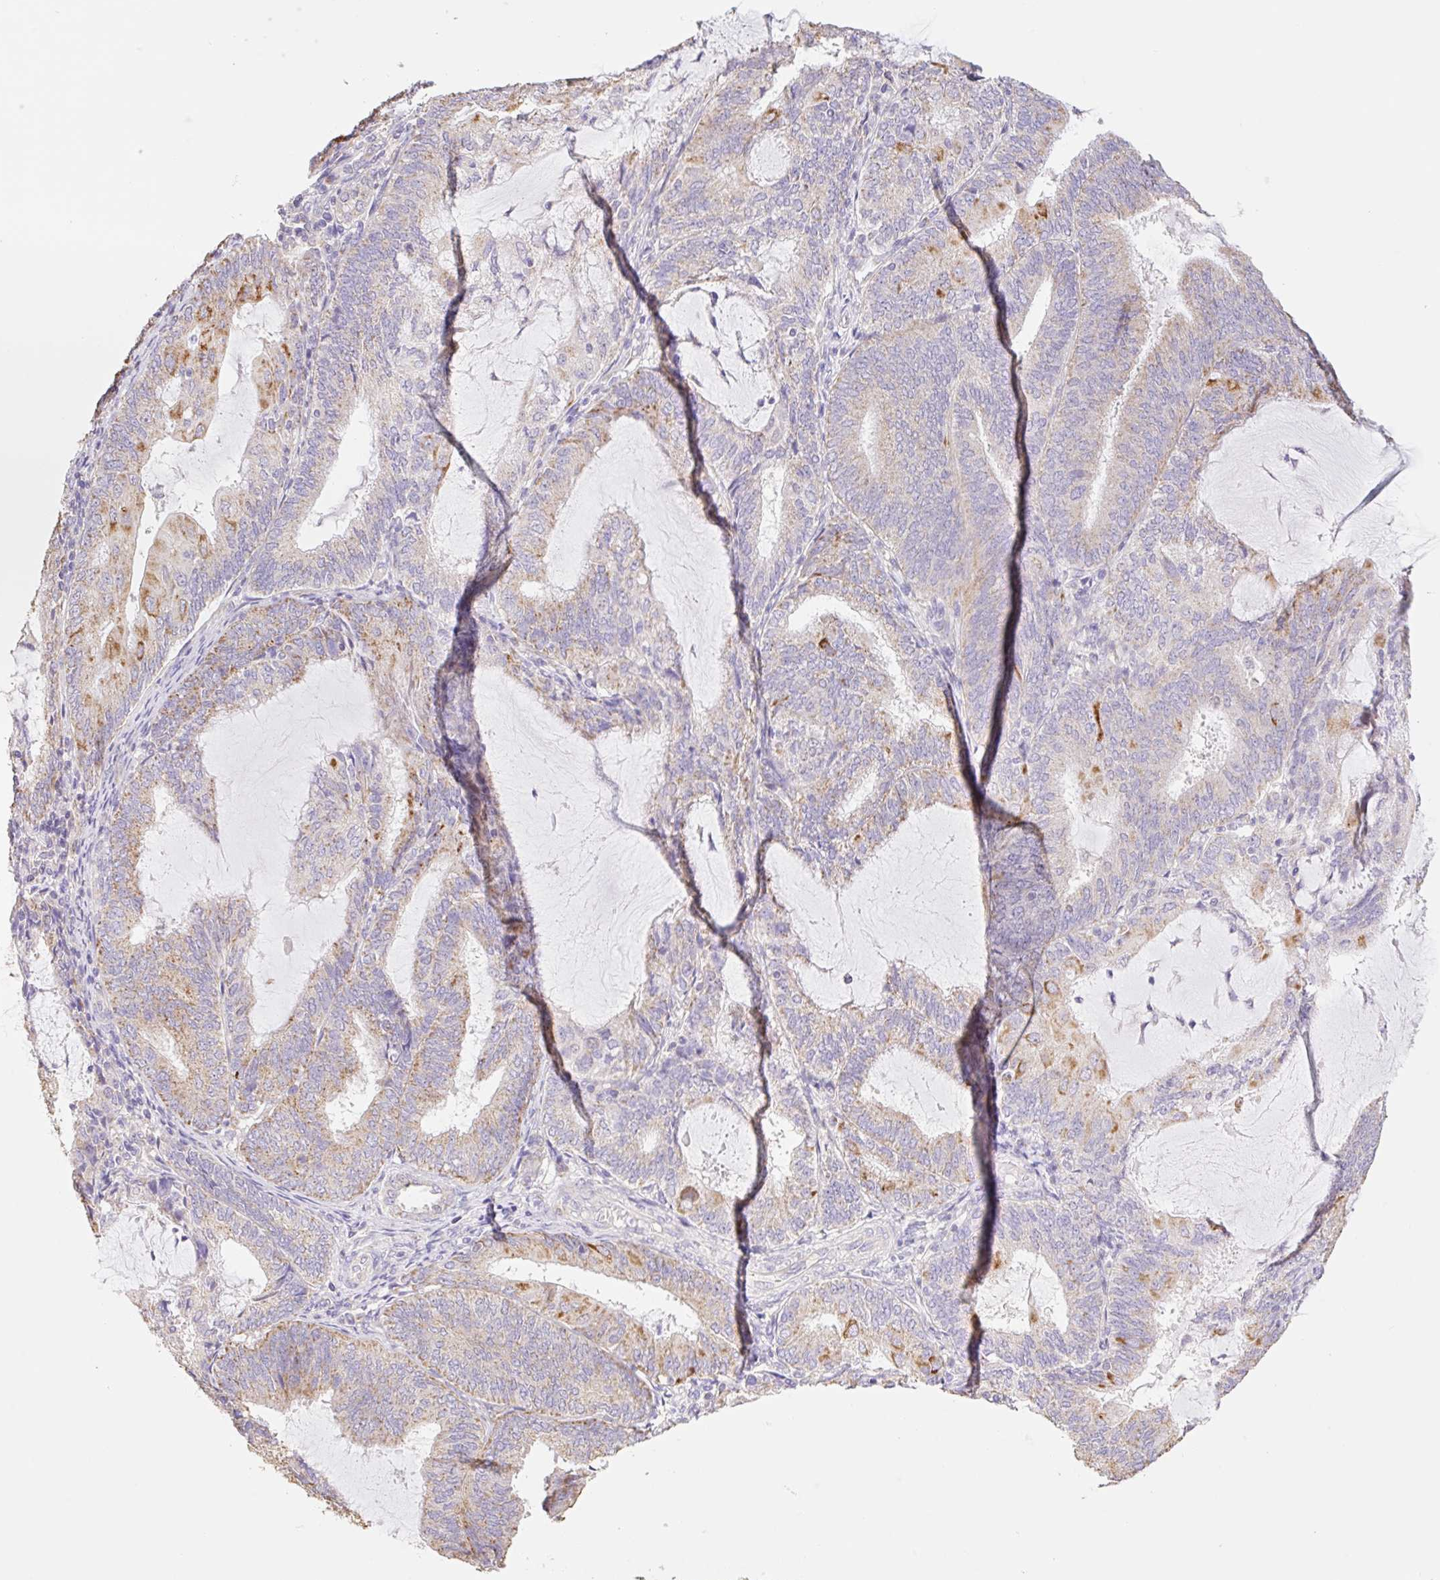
{"staining": {"intensity": "moderate", "quantity": "<25%", "location": "cytoplasmic/membranous"}, "tissue": "endometrial cancer", "cell_type": "Tumor cells", "image_type": "cancer", "snomed": [{"axis": "morphology", "description": "Adenocarcinoma, NOS"}, {"axis": "topography", "description": "Endometrium"}], "caption": "DAB (3,3'-diaminobenzidine) immunohistochemical staining of endometrial cancer (adenocarcinoma) reveals moderate cytoplasmic/membranous protein staining in about <25% of tumor cells.", "gene": "COPZ2", "patient": {"sex": "female", "age": 81}}